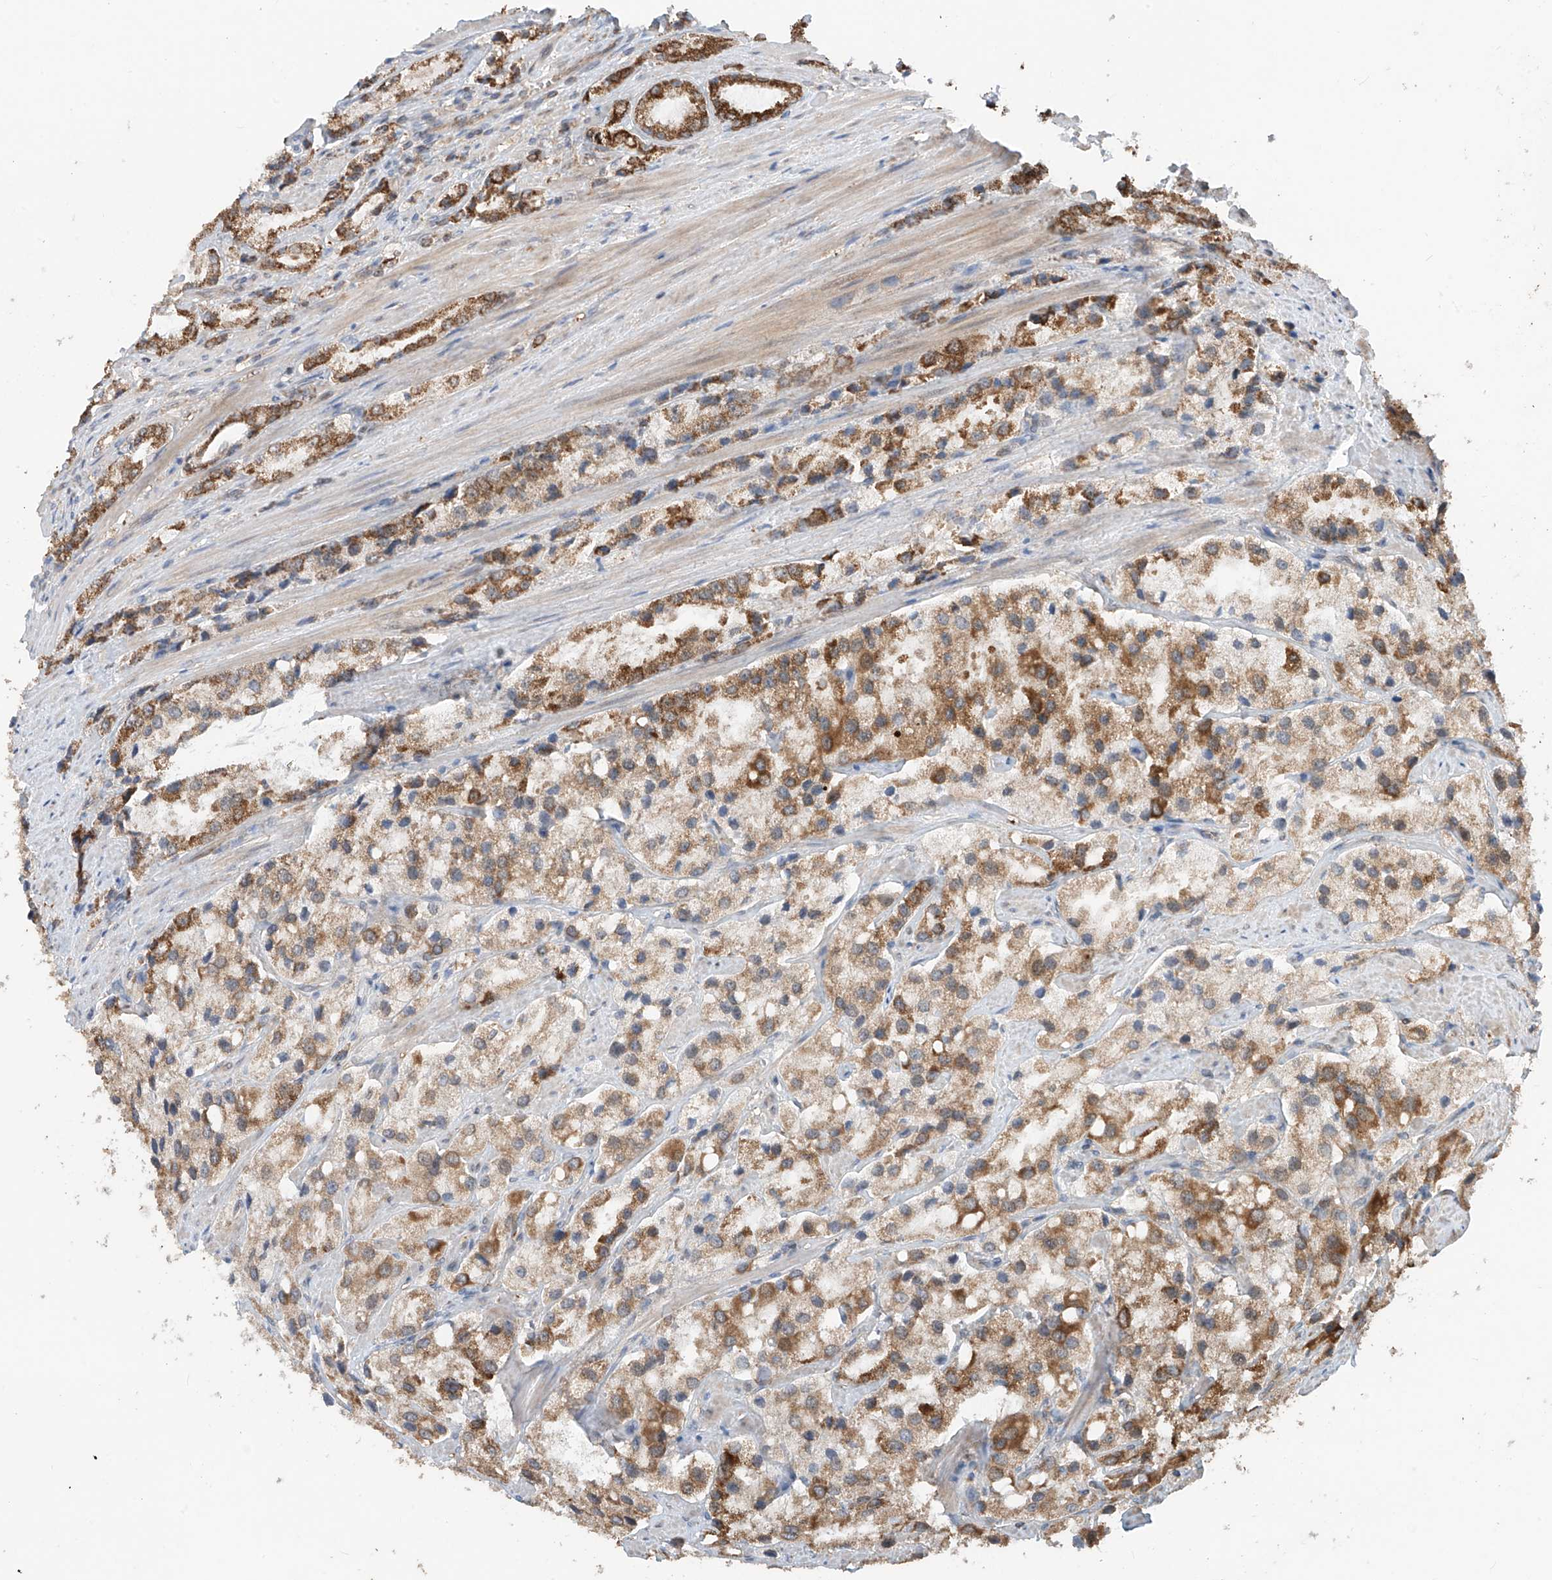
{"staining": {"intensity": "moderate", "quantity": ">75%", "location": "cytoplasmic/membranous"}, "tissue": "prostate cancer", "cell_type": "Tumor cells", "image_type": "cancer", "snomed": [{"axis": "morphology", "description": "Adenocarcinoma, High grade"}, {"axis": "topography", "description": "Prostate"}], "caption": "Prostate adenocarcinoma (high-grade) stained for a protein displays moderate cytoplasmic/membranous positivity in tumor cells.", "gene": "AHCTF1", "patient": {"sex": "male", "age": 66}}